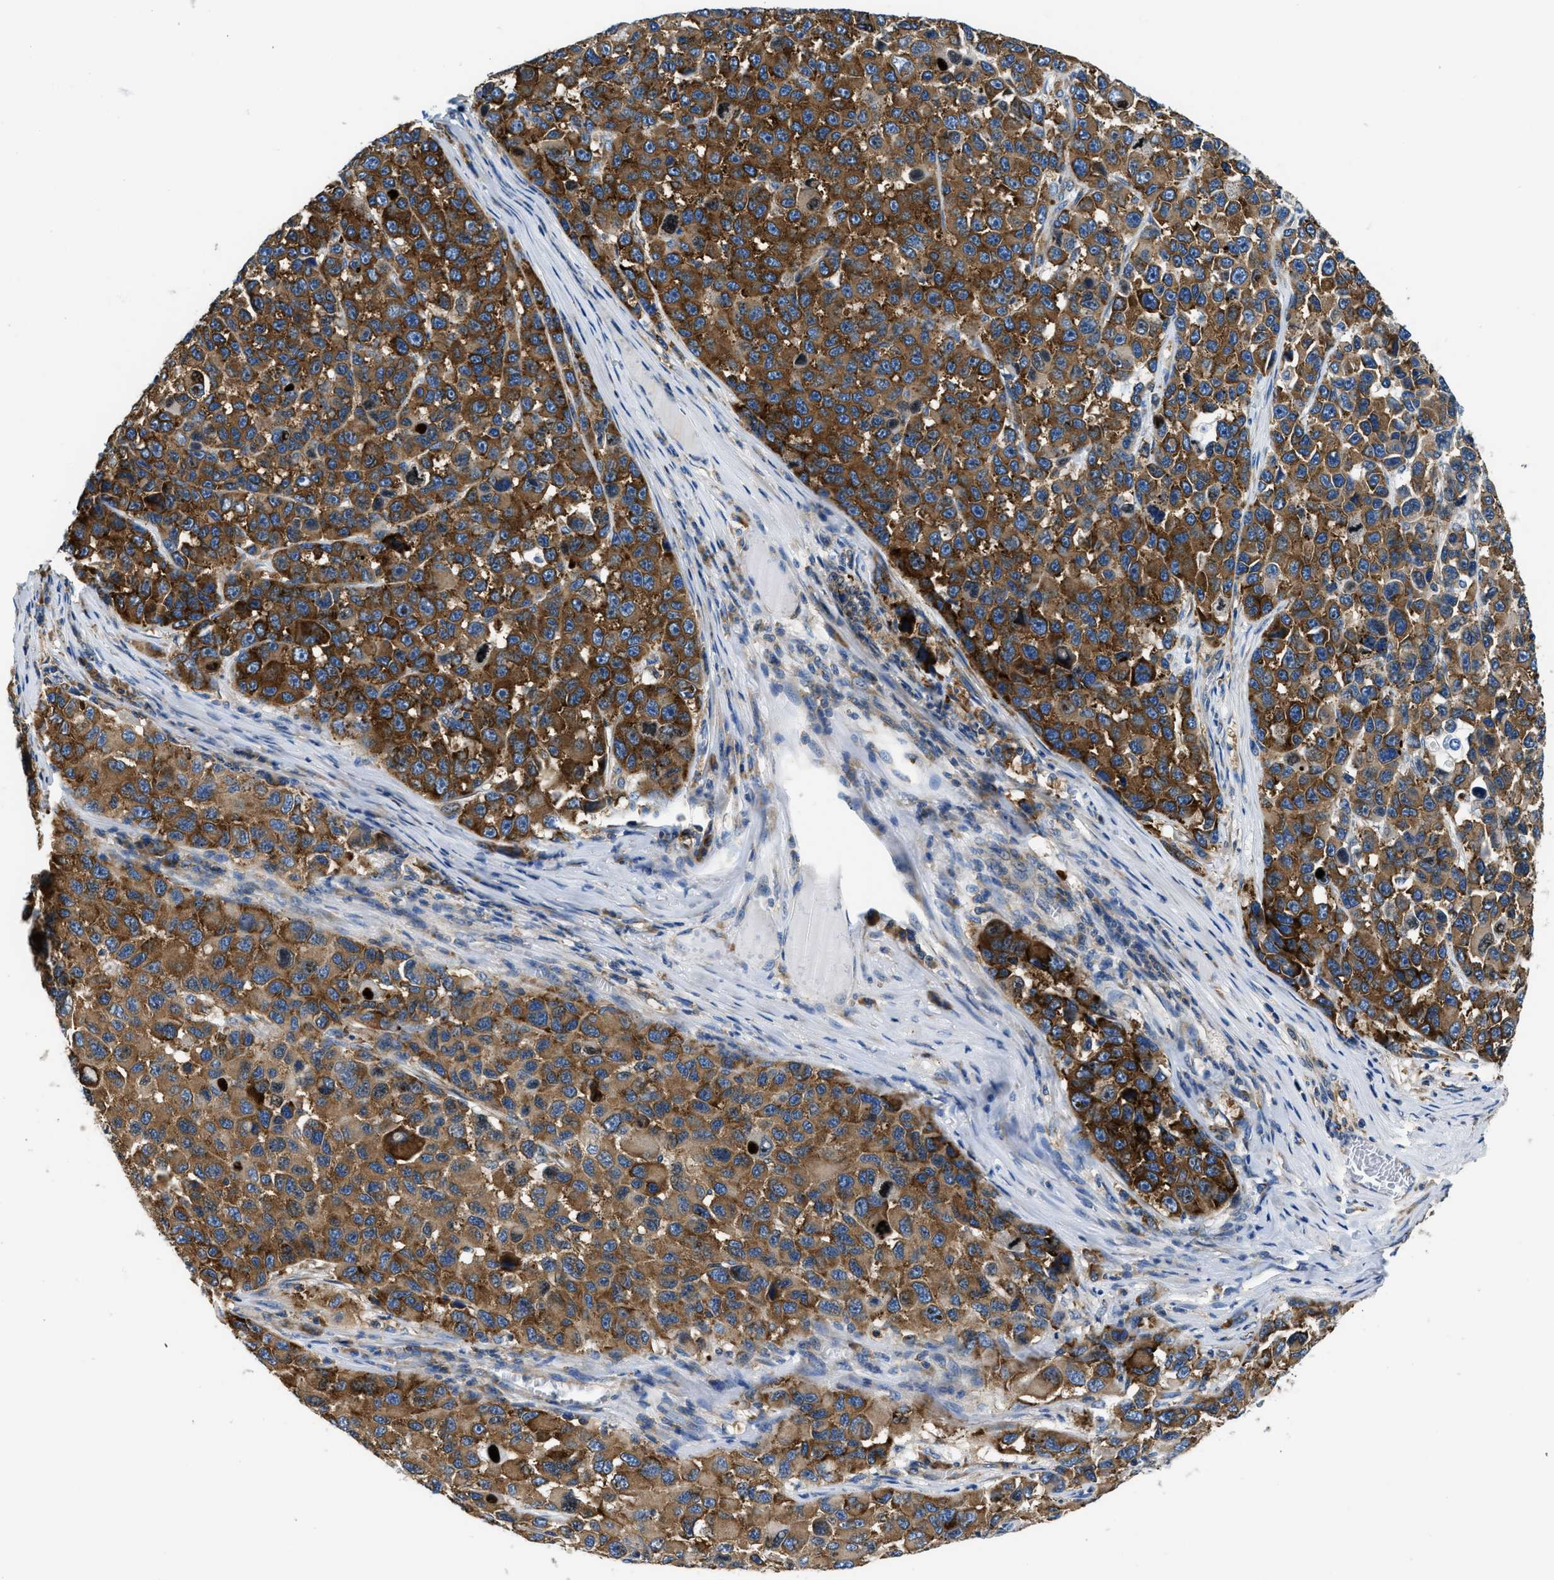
{"staining": {"intensity": "strong", "quantity": ">75%", "location": "cytoplasmic/membranous"}, "tissue": "melanoma", "cell_type": "Tumor cells", "image_type": "cancer", "snomed": [{"axis": "morphology", "description": "Malignant melanoma, NOS"}, {"axis": "topography", "description": "Skin"}], "caption": "Protein staining of melanoma tissue demonstrates strong cytoplasmic/membranous positivity in about >75% of tumor cells.", "gene": "ABCF1", "patient": {"sex": "male", "age": 53}}